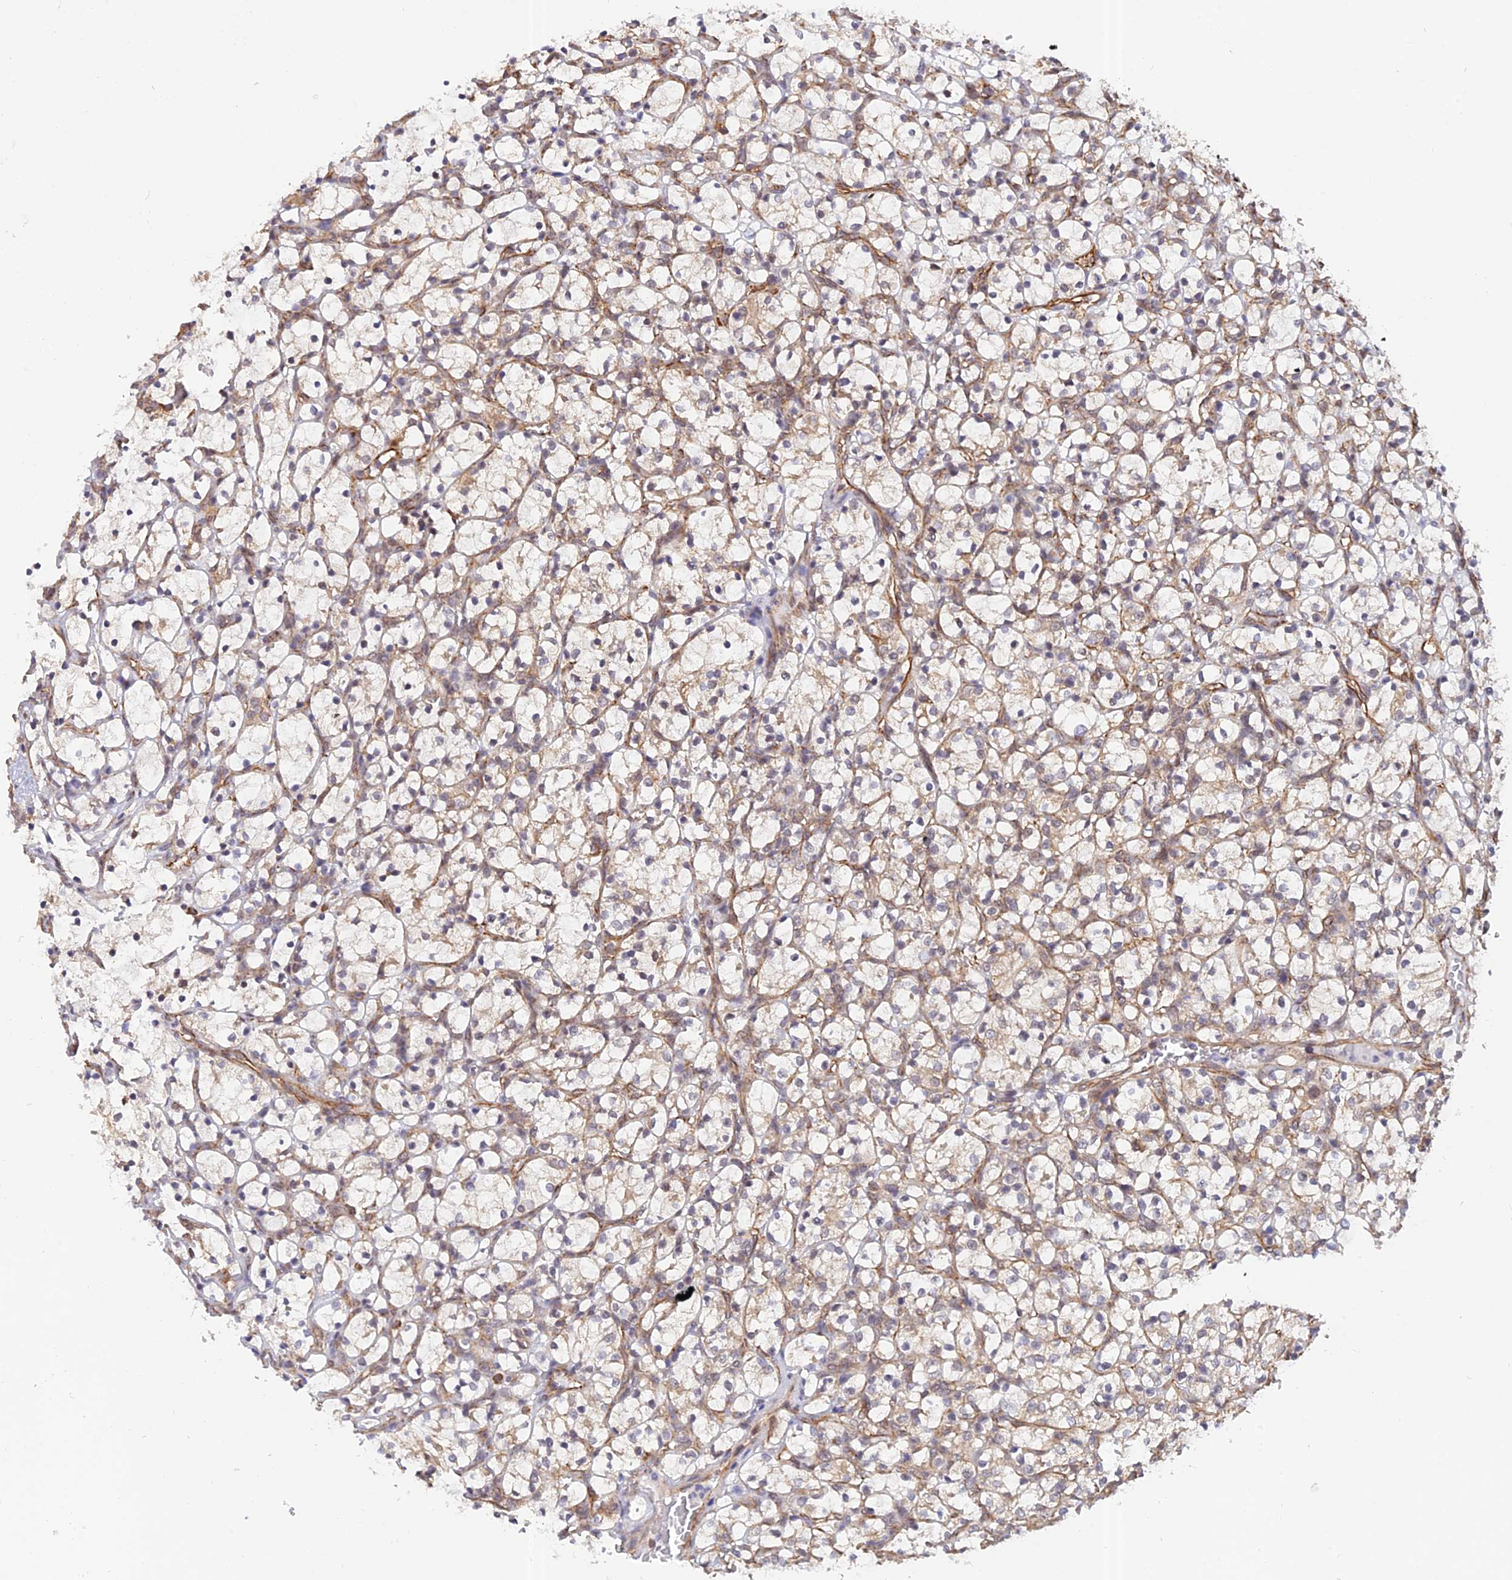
{"staining": {"intensity": "negative", "quantity": "none", "location": "none"}, "tissue": "renal cancer", "cell_type": "Tumor cells", "image_type": "cancer", "snomed": [{"axis": "morphology", "description": "Adenocarcinoma, NOS"}, {"axis": "topography", "description": "Kidney"}], "caption": "The histopathology image displays no significant staining in tumor cells of adenocarcinoma (renal).", "gene": "PAGR1", "patient": {"sex": "female", "age": 69}}